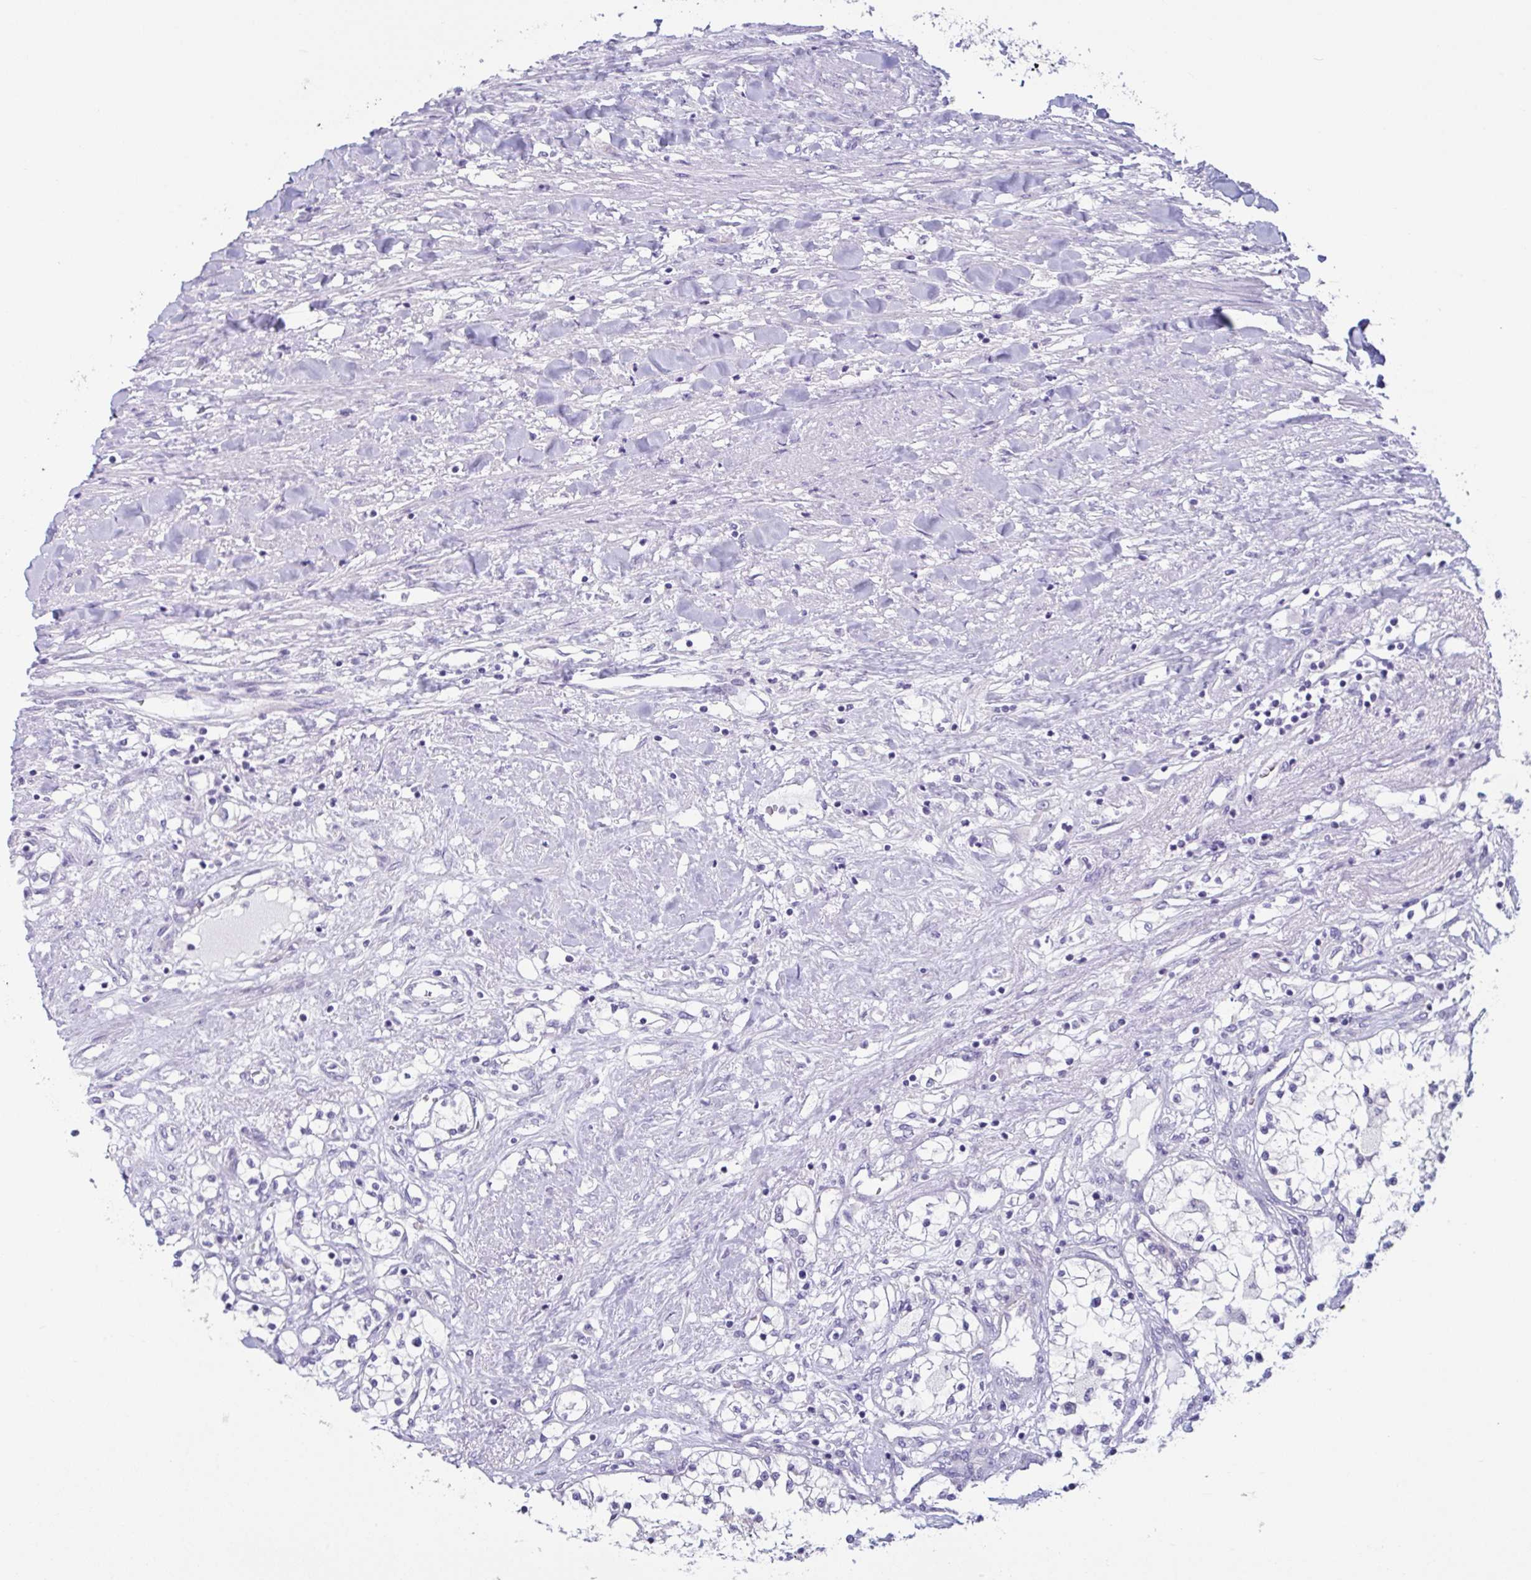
{"staining": {"intensity": "negative", "quantity": "none", "location": "none"}, "tissue": "renal cancer", "cell_type": "Tumor cells", "image_type": "cancer", "snomed": [{"axis": "morphology", "description": "Adenocarcinoma, NOS"}, {"axis": "topography", "description": "Kidney"}], "caption": "Immunohistochemistry (IHC) photomicrograph of neoplastic tissue: human renal cancer stained with DAB (3,3'-diaminobenzidine) exhibits no significant protein expression in tumor cells. The staining was performed using DAB (3,3'-diaminobenzidine) to visualize the protein expression in brown, while the nuclei were stained in blue with hematoxylin (Magnification: 20x).", "gene": "TNNI2", "patient": {"sex": "male", "age": 68}}